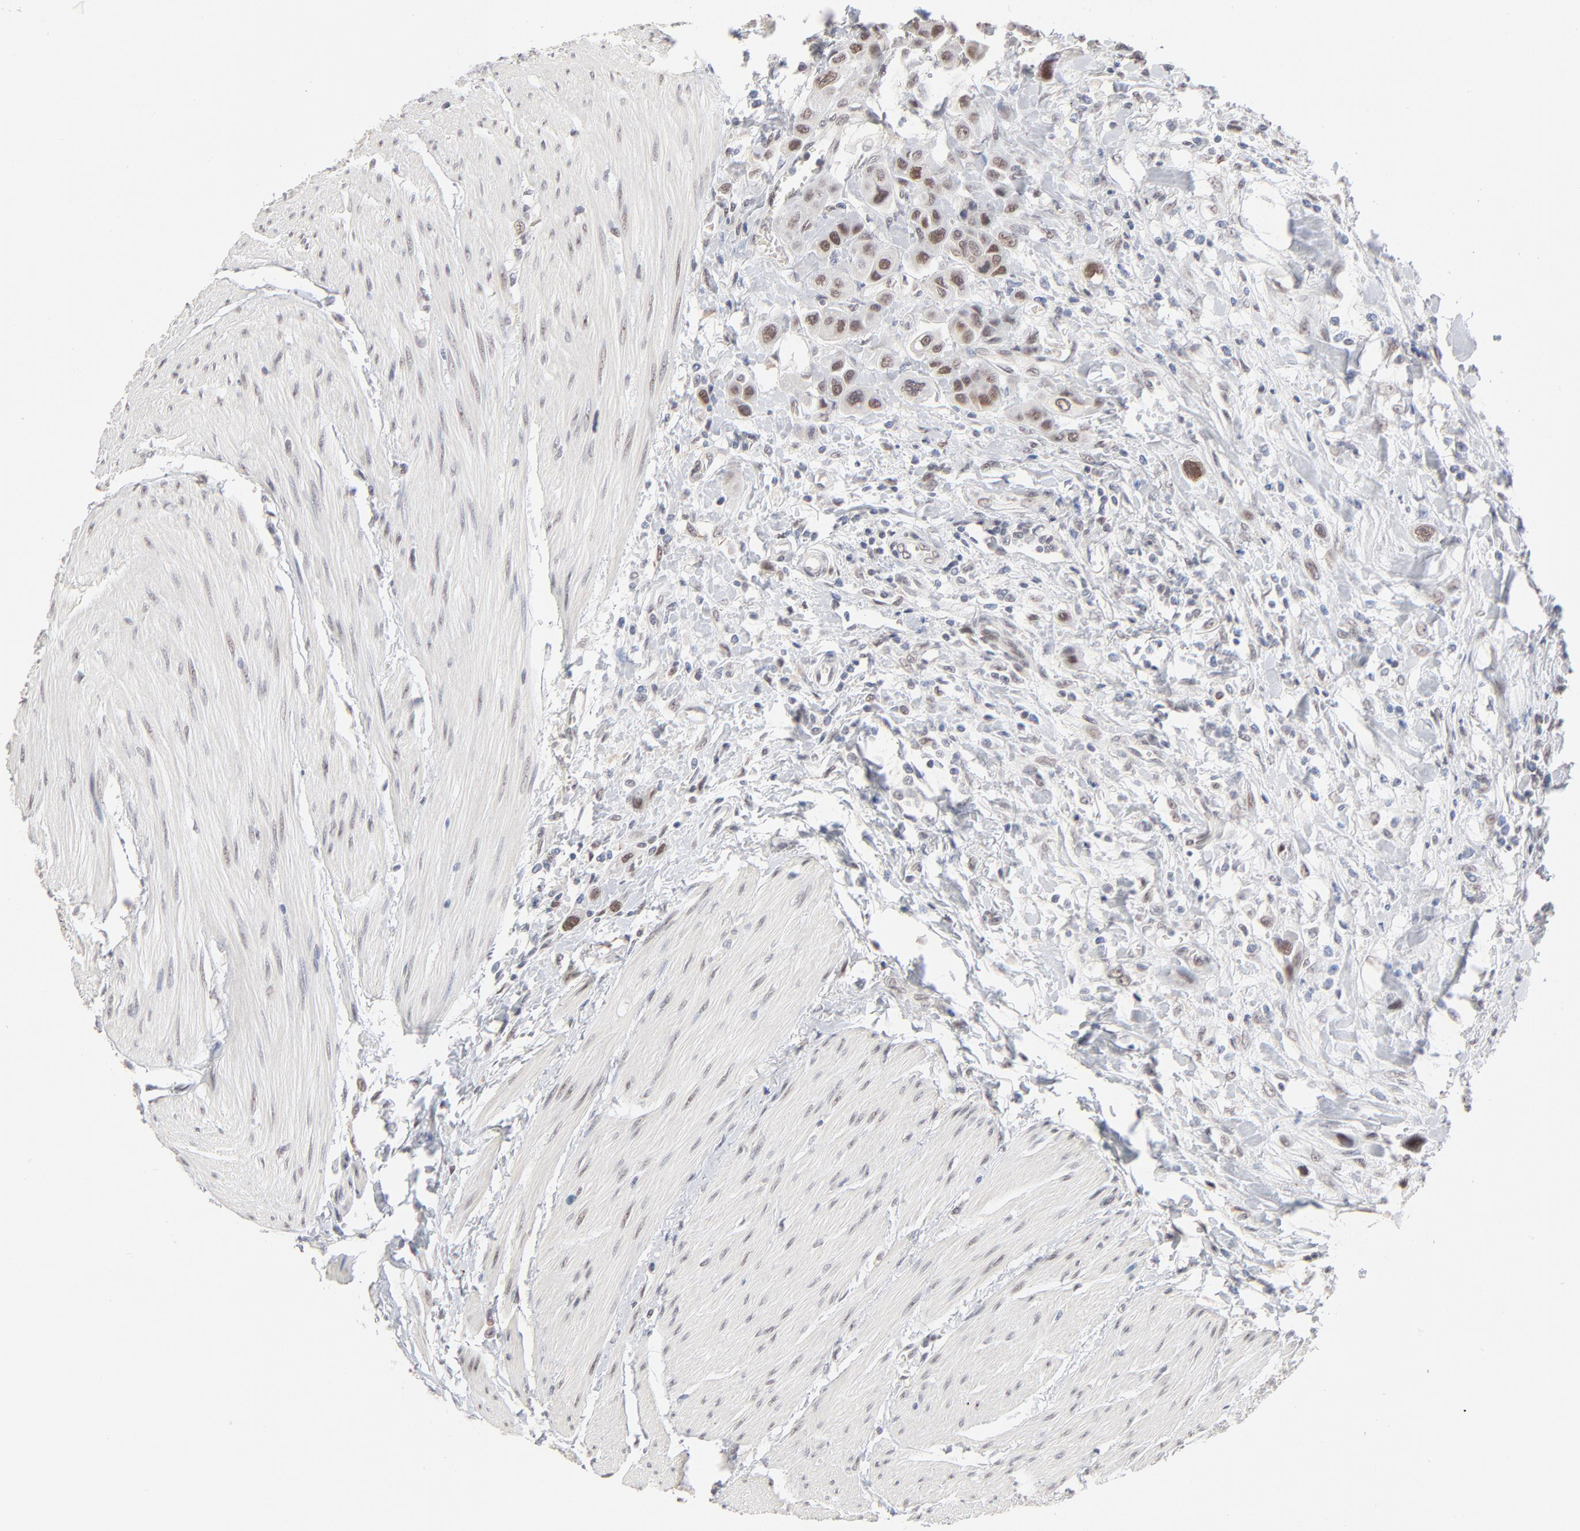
{"staining": {"intensity": "weak", "quantity": "25%-75%", "location": "nuclear"}, "tissue": "urothelial cancer", "cell_type": "Tumor cells", "image_type": "cancer", "snomed": [{"axis": "morphology", "description": "Urothelial carcinoma, High grade"}, {"axis": "topography", "description": "Urinary bladder"}], "caption": "Urothelial cancer was stained to show a protein in brown. There is low levels of weak nuclear staining in approximately 25%-75% of tumor cells. (brown staining indicates protein expression, while blue staining denotes nuclei).", "gene": "MBIP", "patient": {"sex": "male", "age": 50}}